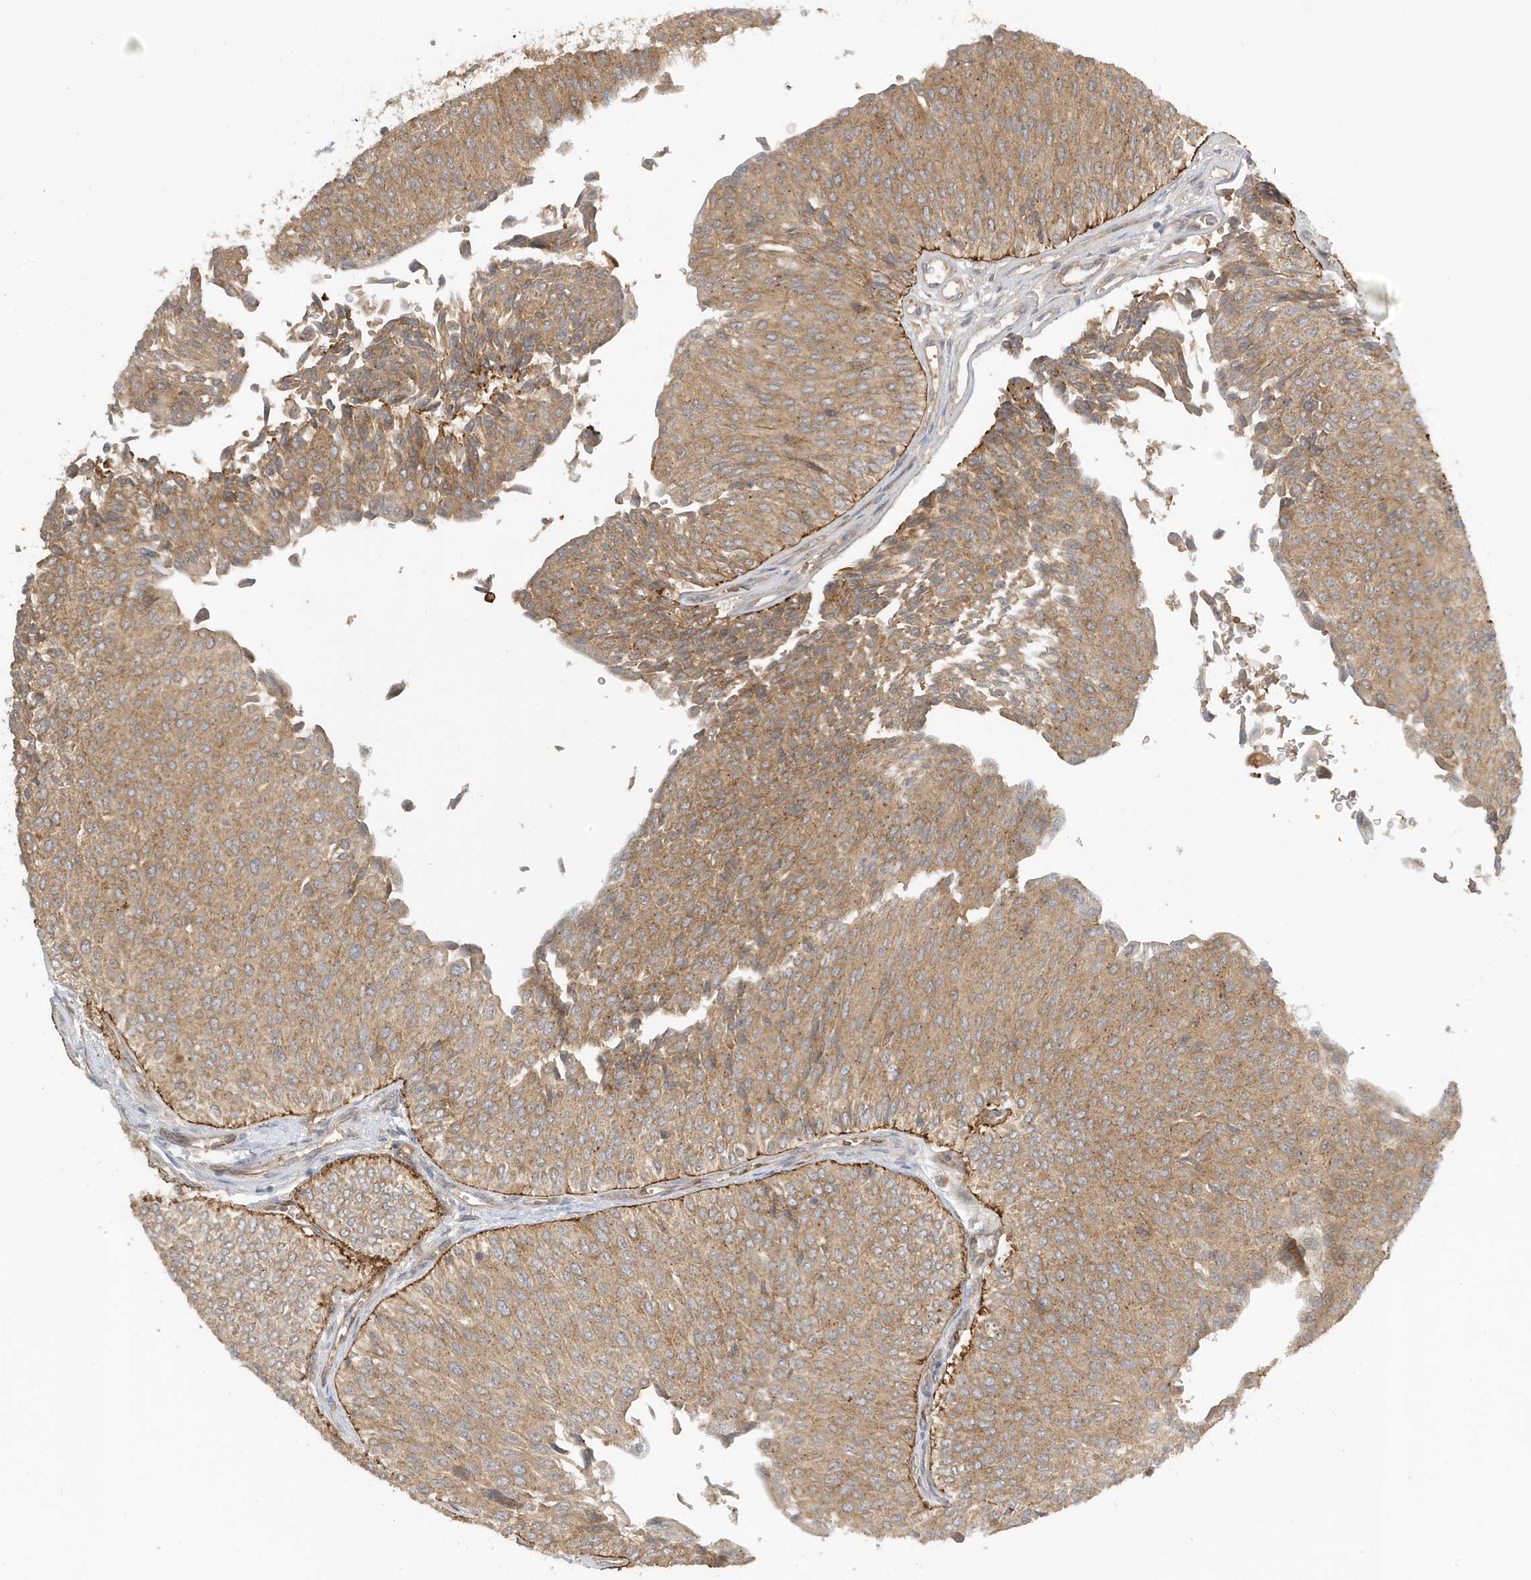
{"staining": {"intensity": "moderate", "quantity": ">75%", "location": "cytoplasmic/membranous"}, "tissue": "urothelial cancer", "cell_type": "Tumor cells", "image_type": "cancer", "snomed": [{"axis": "morphology", "description": "Urothelial carcinoma, Low grade"}, {"axis": "topography", "description": "Urinary bladder"}], "caption": "Immunohistochemical staining of urothelial cancer displays moderate cytoplasmic/membranous protein positivity in about >75% of tumor cells. The staining was performed using DAB to visualize the protein expression in brown, while the nuclei were stained in blue with hematoxylin (Magnification: 20x).", "gene": "FYCO1", "patient": {"sex": "male", "age": 78}}